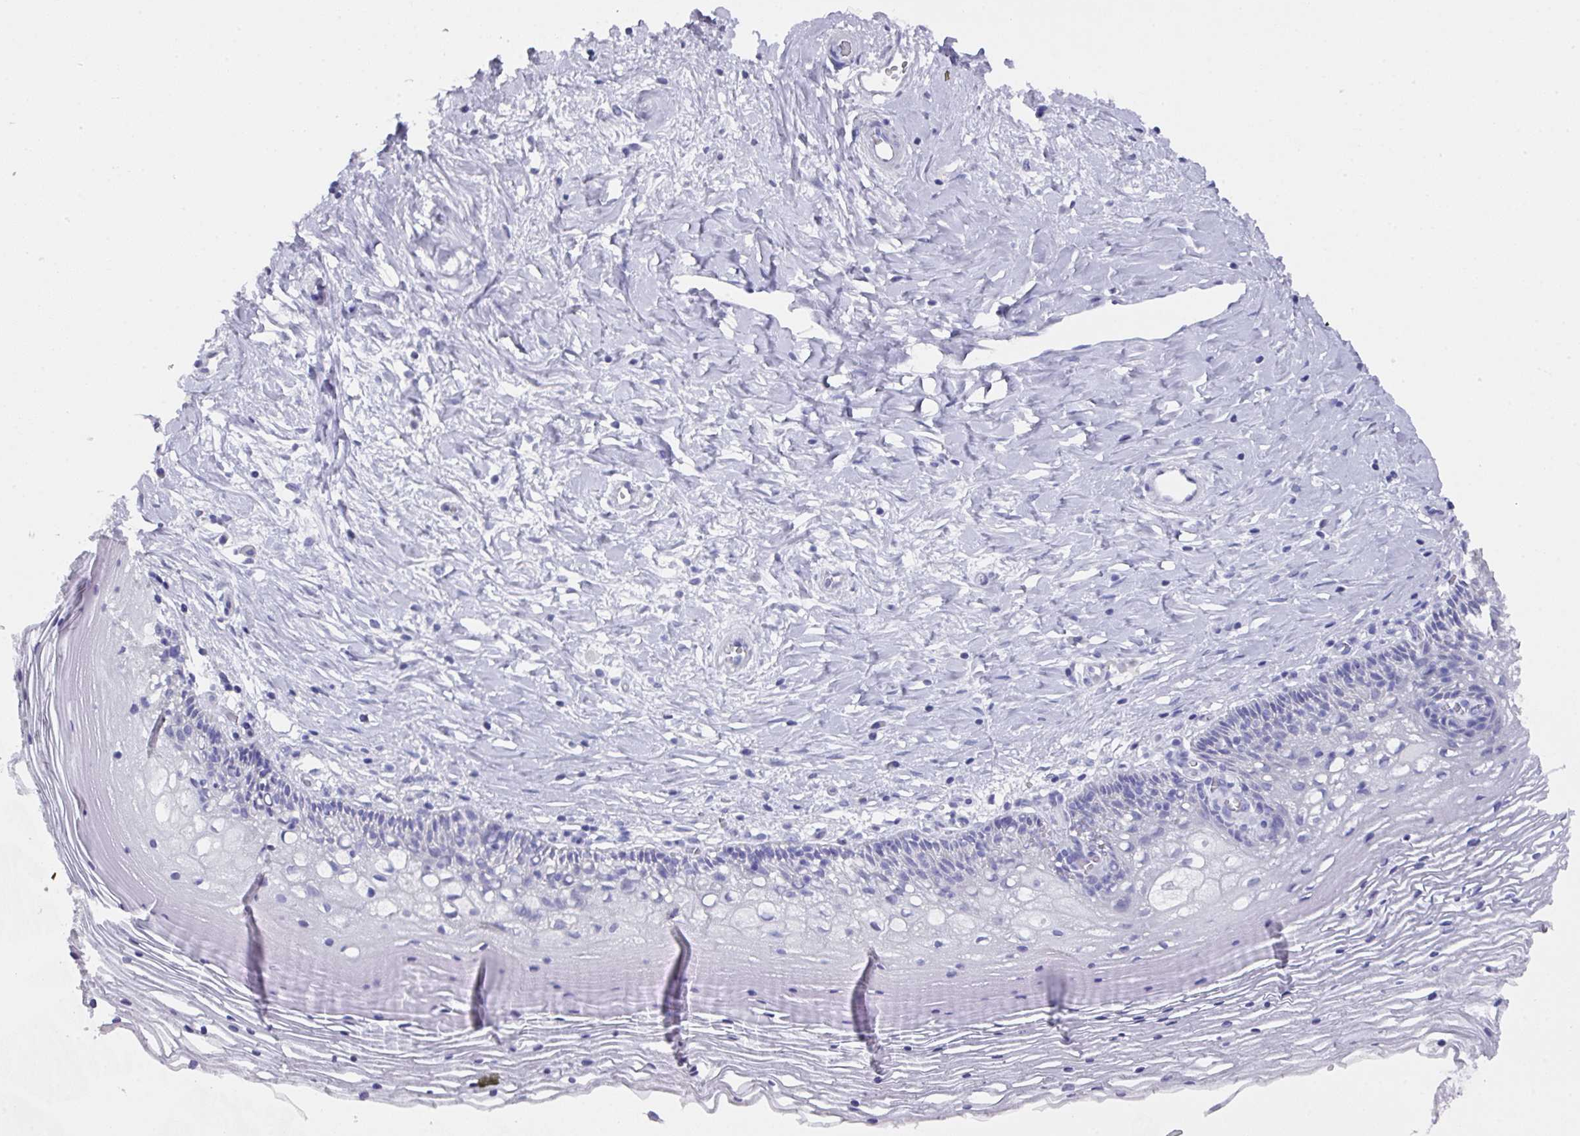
{"staining": {"intensity": "negative", "quantity": "none", "location": "none"}, "tissue": "cervix", "cell_type": "Glandular cells", "image_type": "normal", "snomed": [{"axis": "morphology", "description": "Normal tissue, NOS"}, {"axis": "topography", "description": "Cervix"}], "caption": "Immunohistochemical staining of benign cervix demonstrates no significant staining in glandular cells. Brightfield microscopy of immunohistochemistry stained with DAB (3,3'-diaminobenzidine) (brown) and hematoxylin (blue), captured at high magnification.", "gene": "DAZ1", "patient": {"sex": "female", "age": 36}}